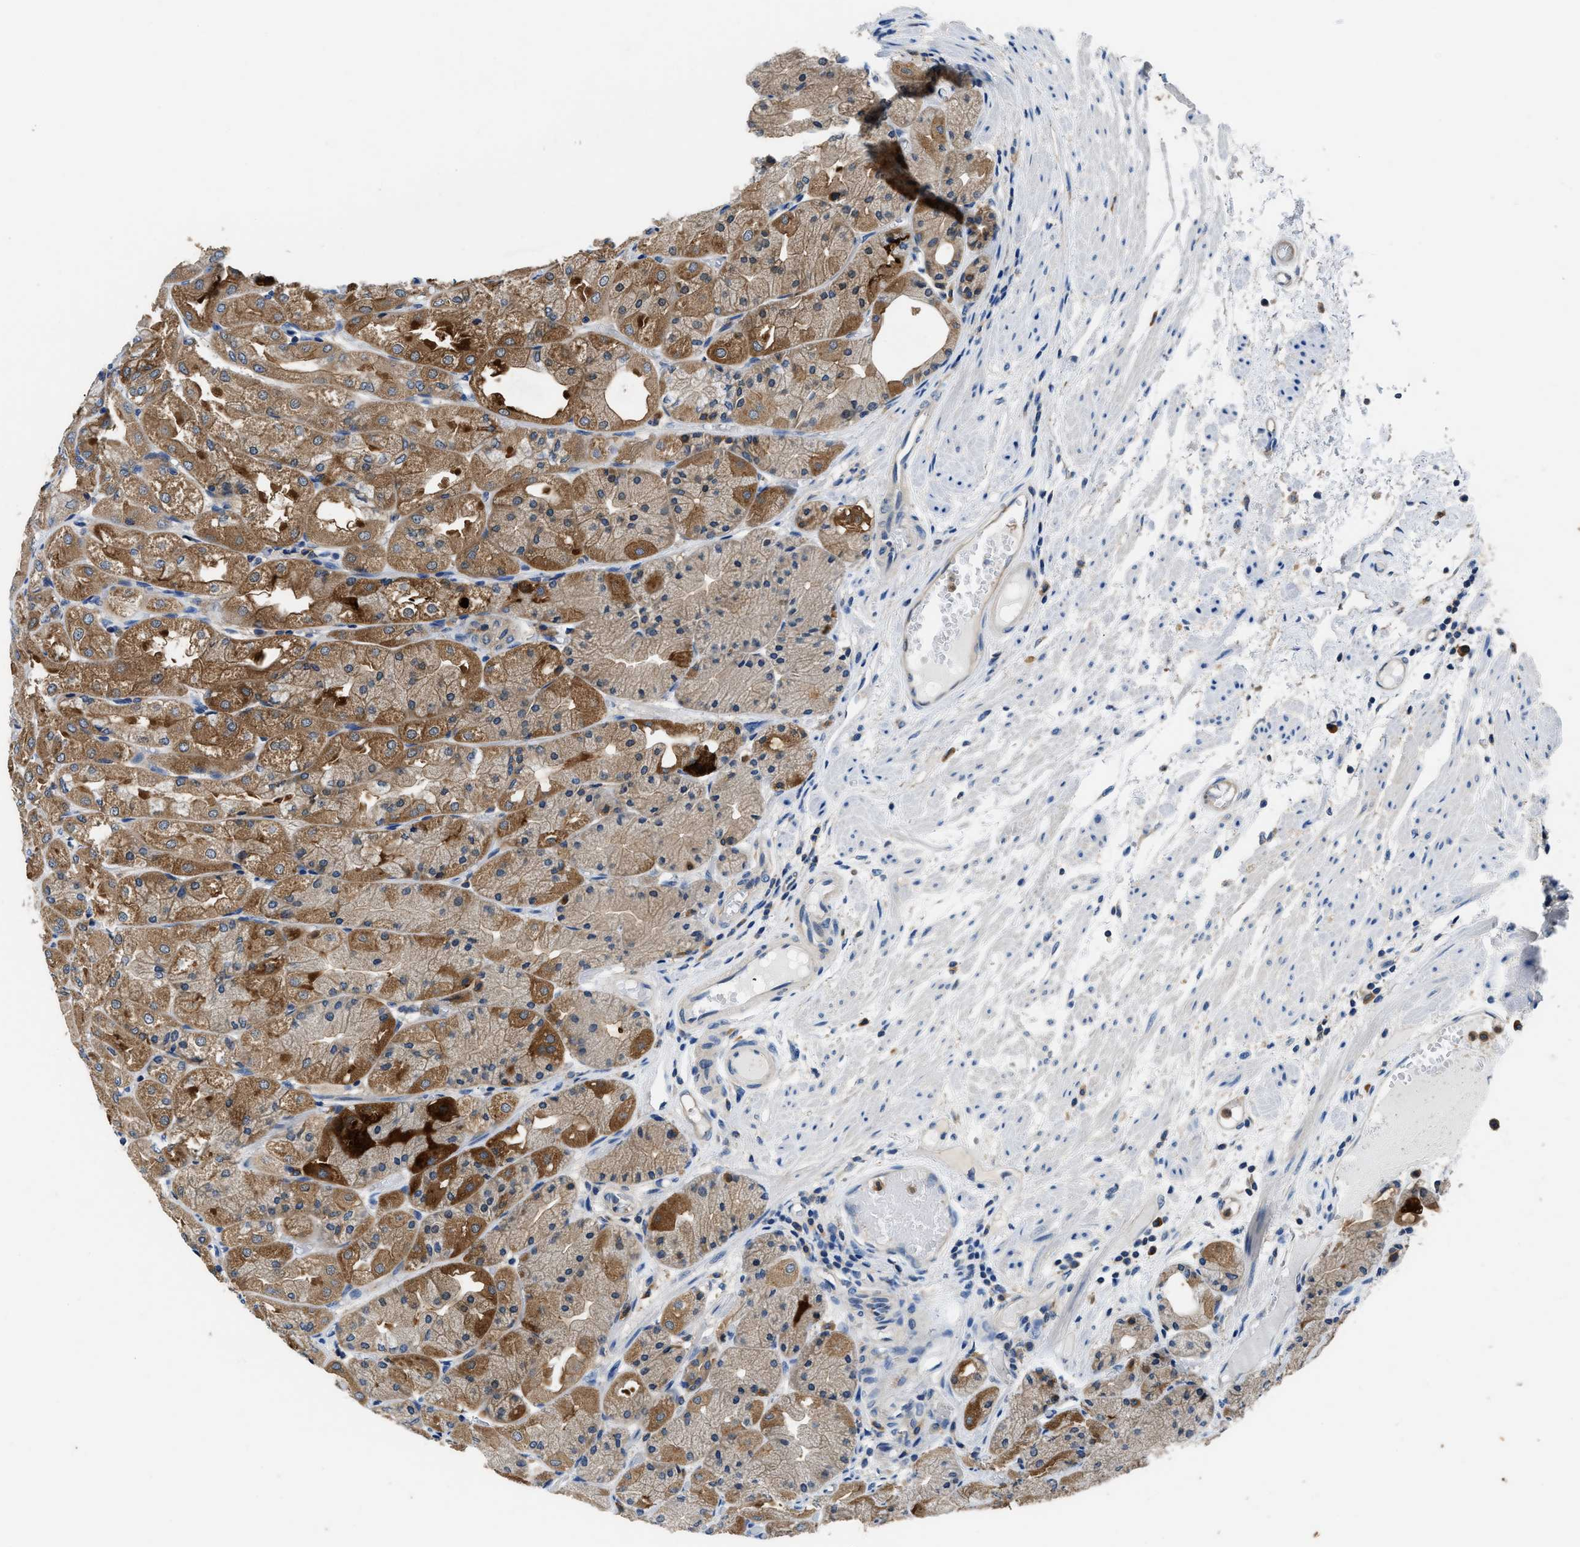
{"staining": {"intensity": "moderate", "quantity": ">75%", "location": "cytoplasmic/membranous"}, "tissue": "stomach", "cell_type": "Glandular cells", "image_type": "normal", "snomed": [{"axis": "morphology", "description": "Normal tissue, NOS"}, {"axis": "topography", "description": "Stomach, upper"}], "caption": "Brown immunohistochemical staining in unremarkable human stomach displays moderate cytoplasmic/membranous expression in approximately >75% of glandular cells.", "gene": "PKM", "patient": {"sex": "male", "age": 72}}